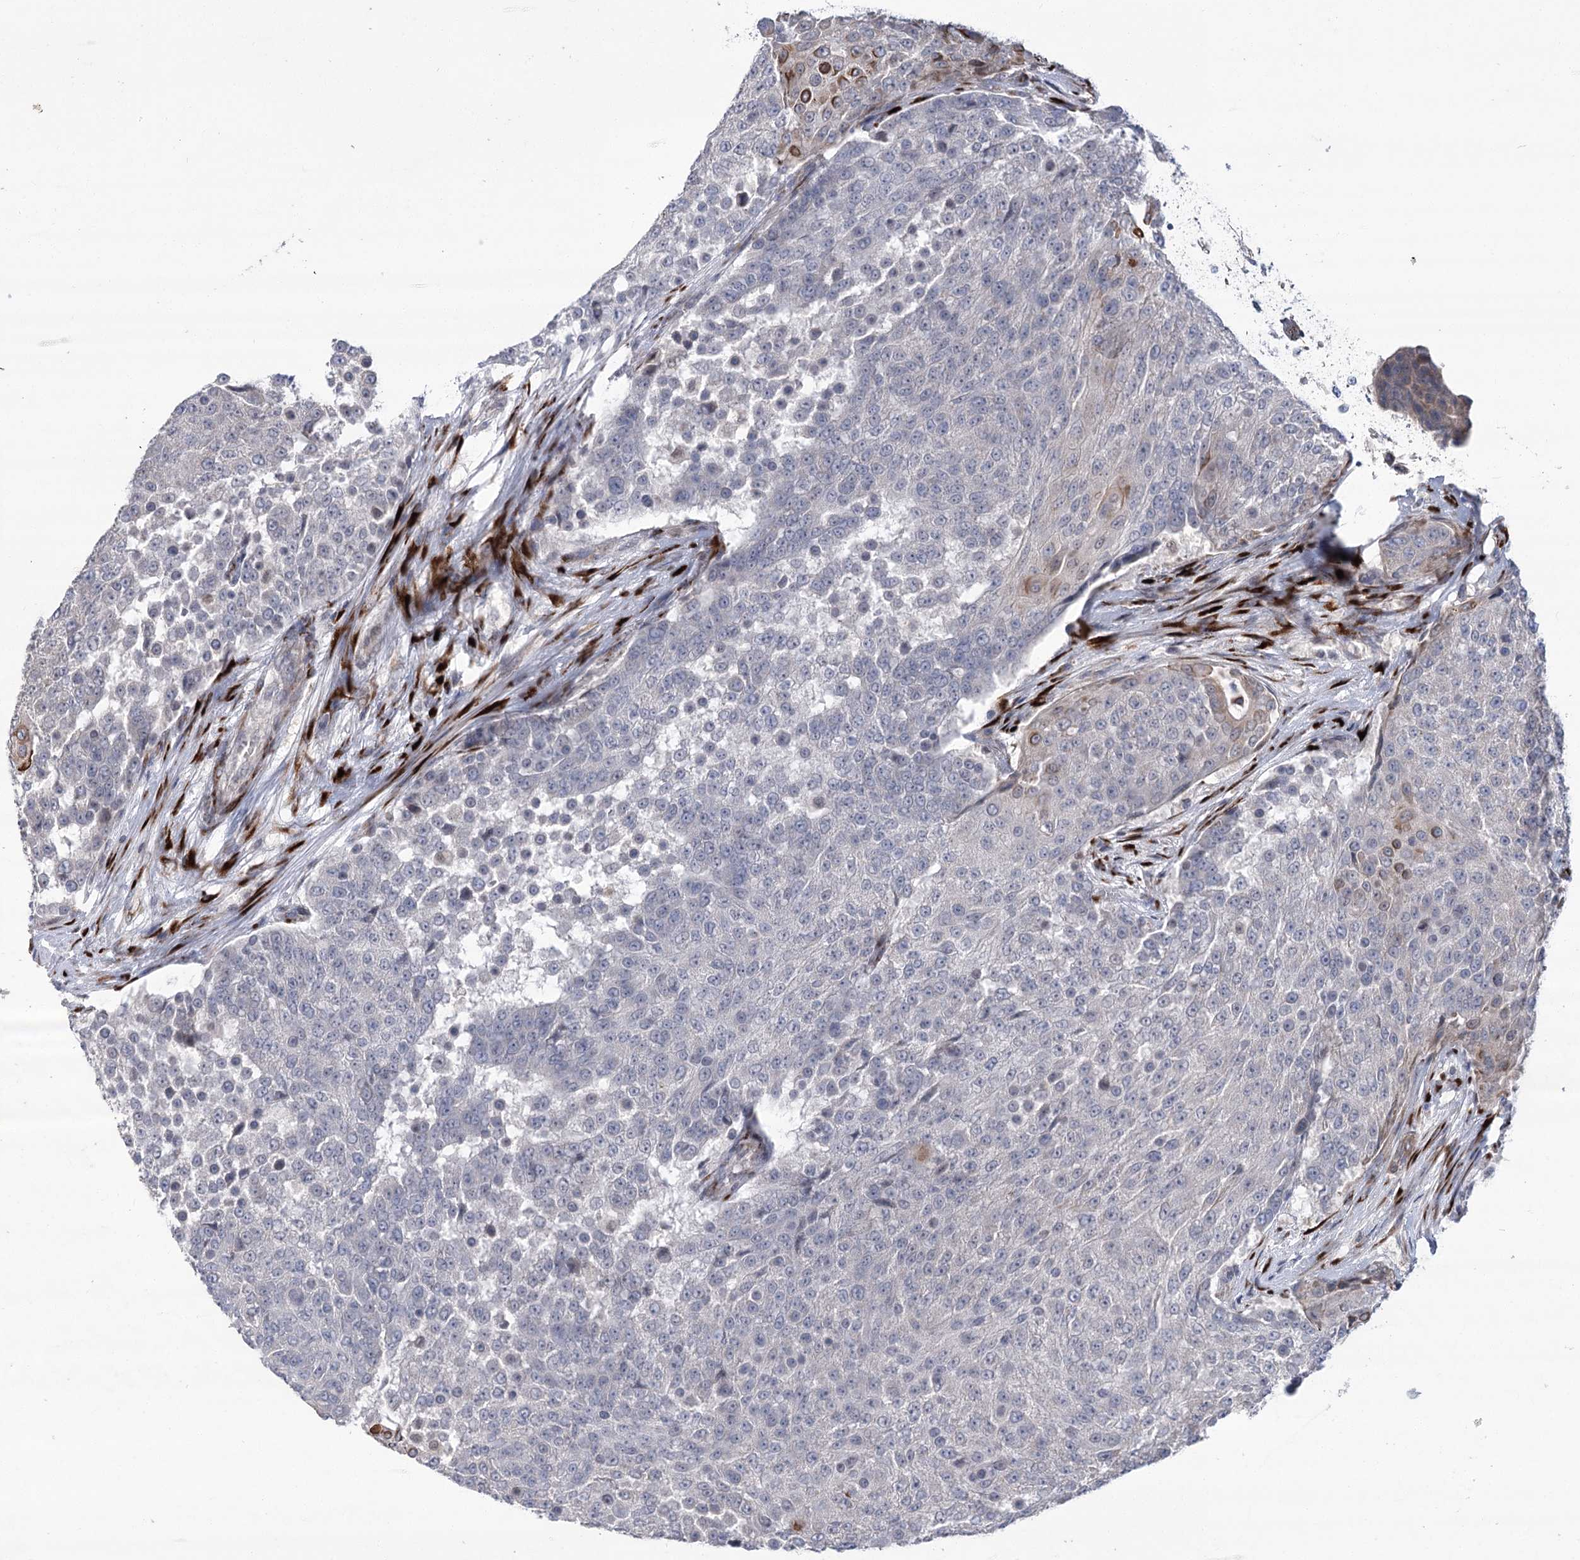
{"staining": {"intensity": "weak", "quantity": "<25%", "location": "cytoplasmic/membranous"}, "tissue": "urothelial cancer", "cell_type": "Tumor cells", "image_type": "cancer", "snomed": [{"axis": "morphology", "description": "Urothelial carcinoma, High grade"}, {"axis": "topography", "description": "Urinary bladder"}], "caption": "Immunohistochemistry (IHC) histopathology image of neoplastic tissue: human urothelial cancer stained with DAB (3,3'-diaminobenzidine) exhibits no significant protein positivity in tumor cells.", "gene": "GCNT4", "patient": {"sex": "female", "age": 63}}